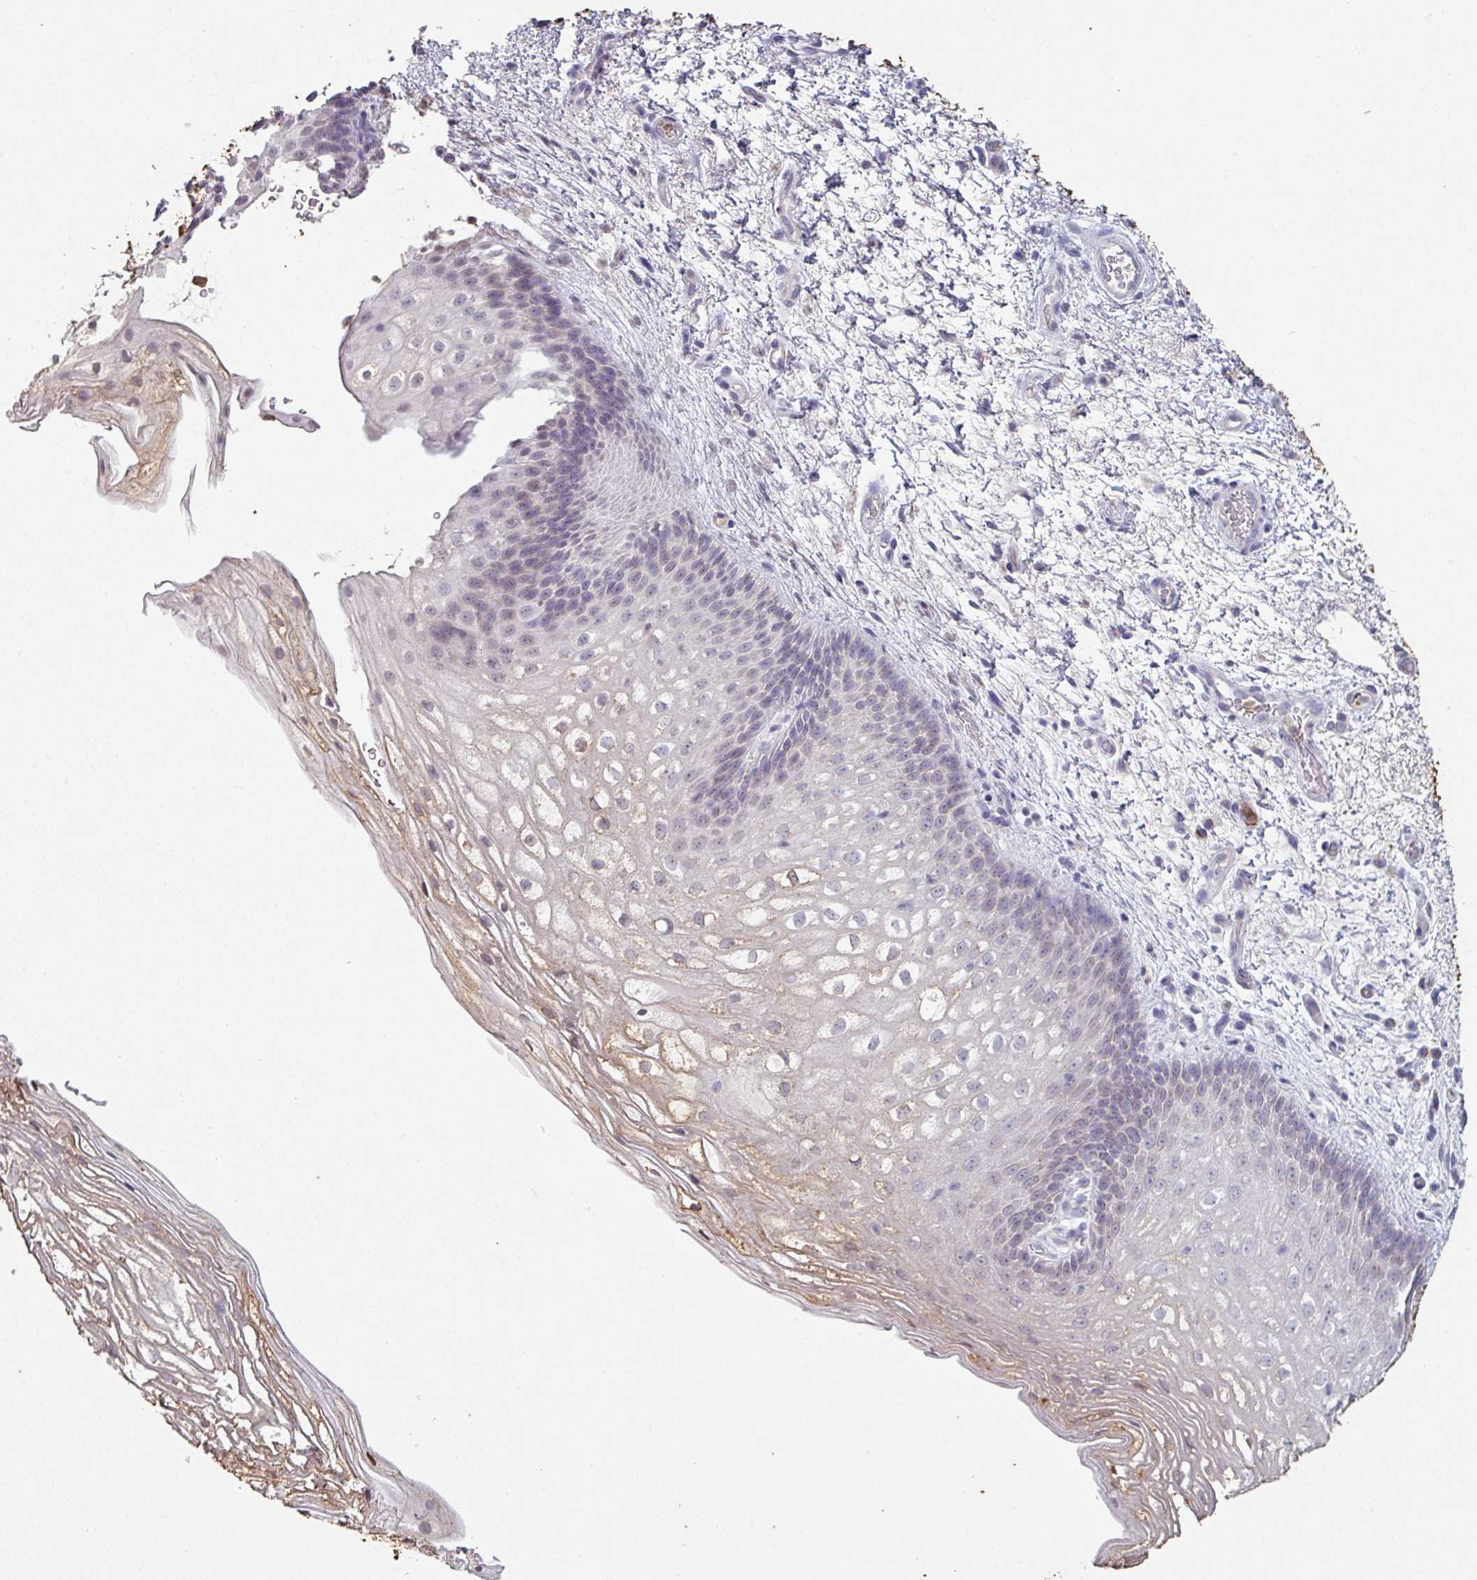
{"staining": {"intensity": "moderate", "quantity": "<25%", "location": "cytoplasmic/membranous"}, "tissue": "vagina", "cell_type": "Squamous epithelial cells", "image_type": "normal", "snomed": [{"axis": "morphology", "description": "Normal tissue, NOS"}, {"axis": "topography", "description": "Vagina"}], "caption": "Immunohistochemistry (IHC) photomicrograph of normal vagina: vagina stained using immunohistochemistry (IHC) displays low levels of moderate protein expression localized specifically in the cytoplasmic/membranous of squamous epithelial cells, appearing as a cytoplasmic/membranous brown color.", "gene": "MAGEC3", "patient": {"sex": "female", "age": 47}}